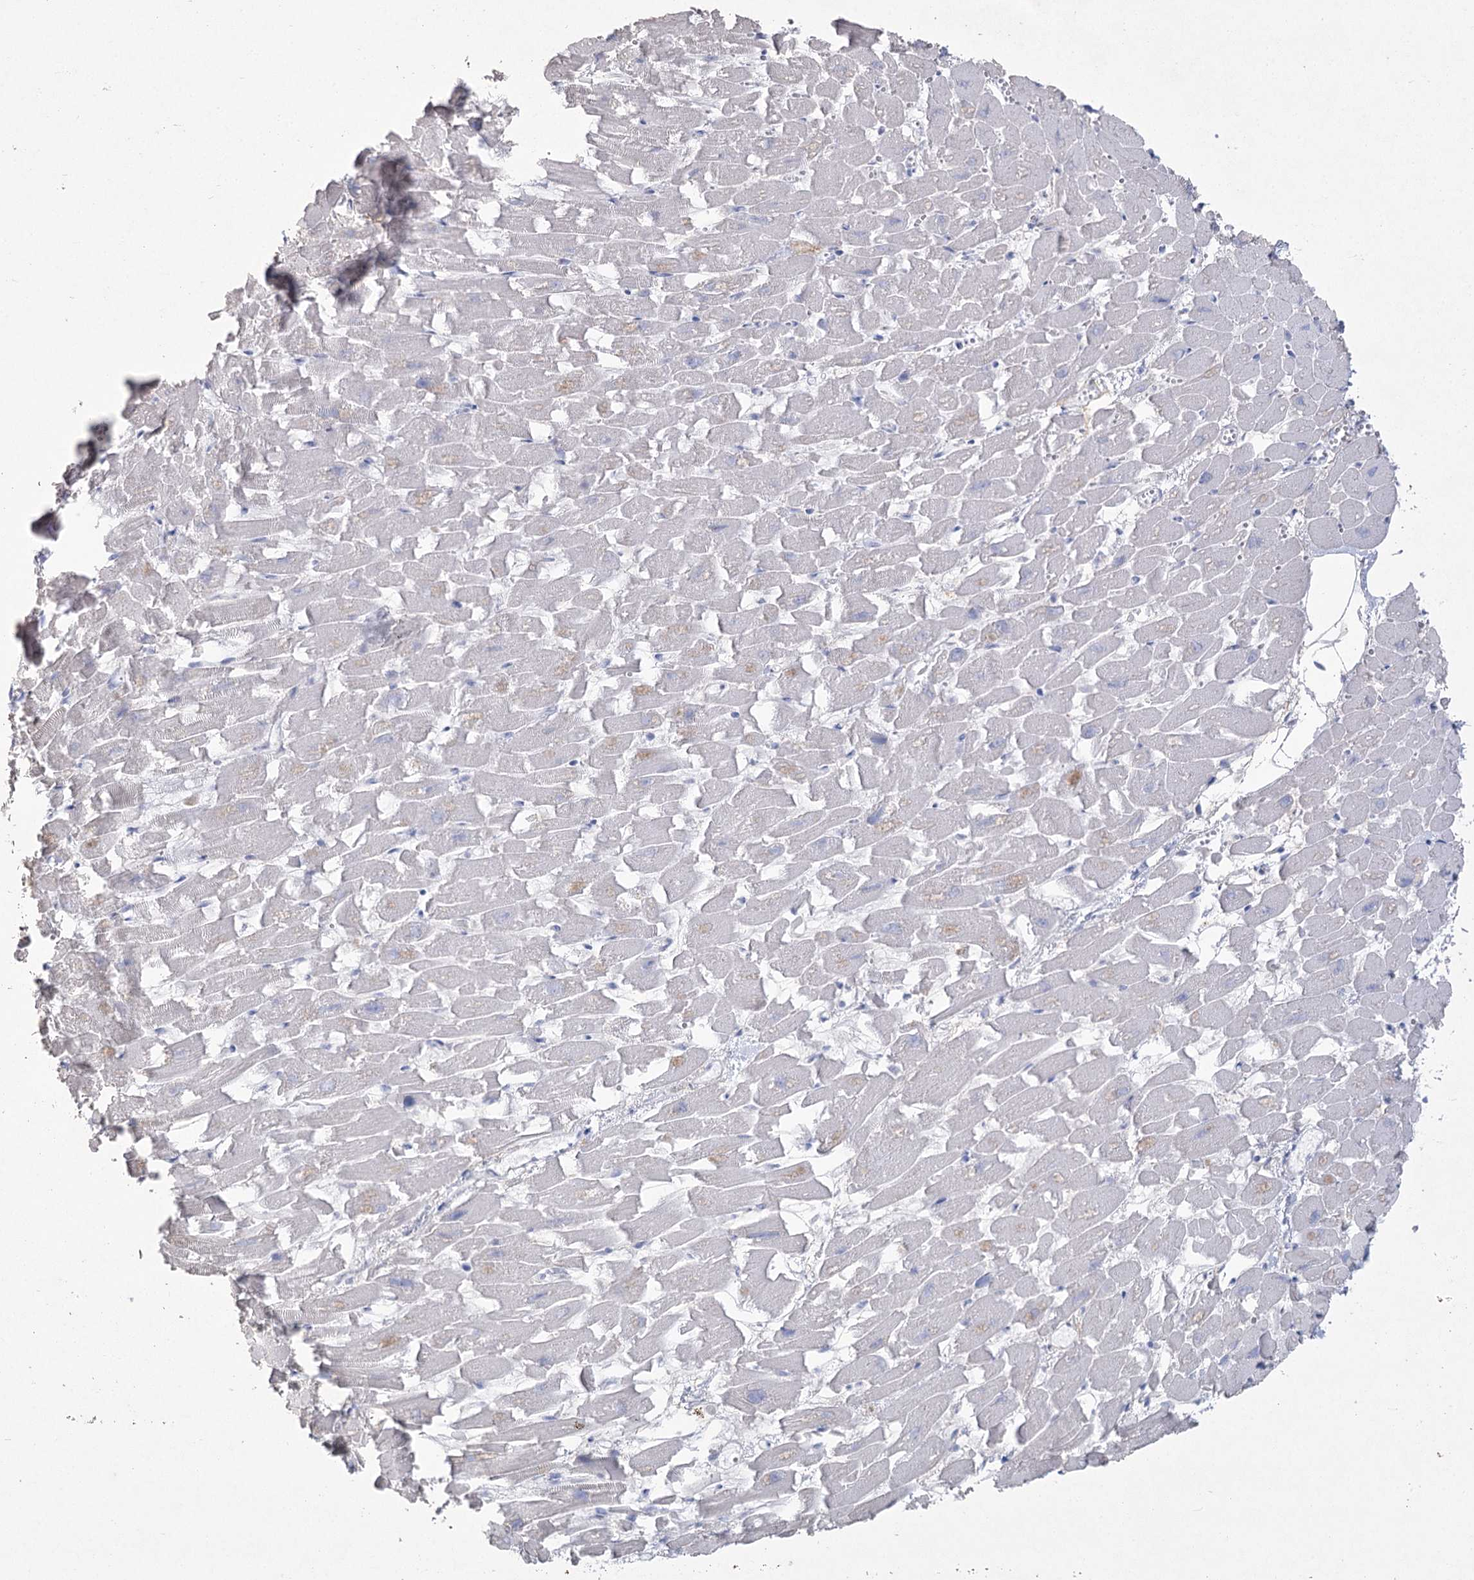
{"staining": {"intensity": "negative", "quantity": "none", "location": "none"}, "tissue": "heart muscle", "cell_type": "Cardiomyocytes", "image_type": "normal", "snomed": [{"axis": "morphology", "description": "Normal tissue, NOS"}, {"axis": "topography", "description": "Heart"}], "caption": "This is an immunohistochemistry micrograph of normal heart muscle. There is no positivity in cardiomyocytes.", "gene": "CCDC88A", "patient": {"sex": "female", "age": 64}}